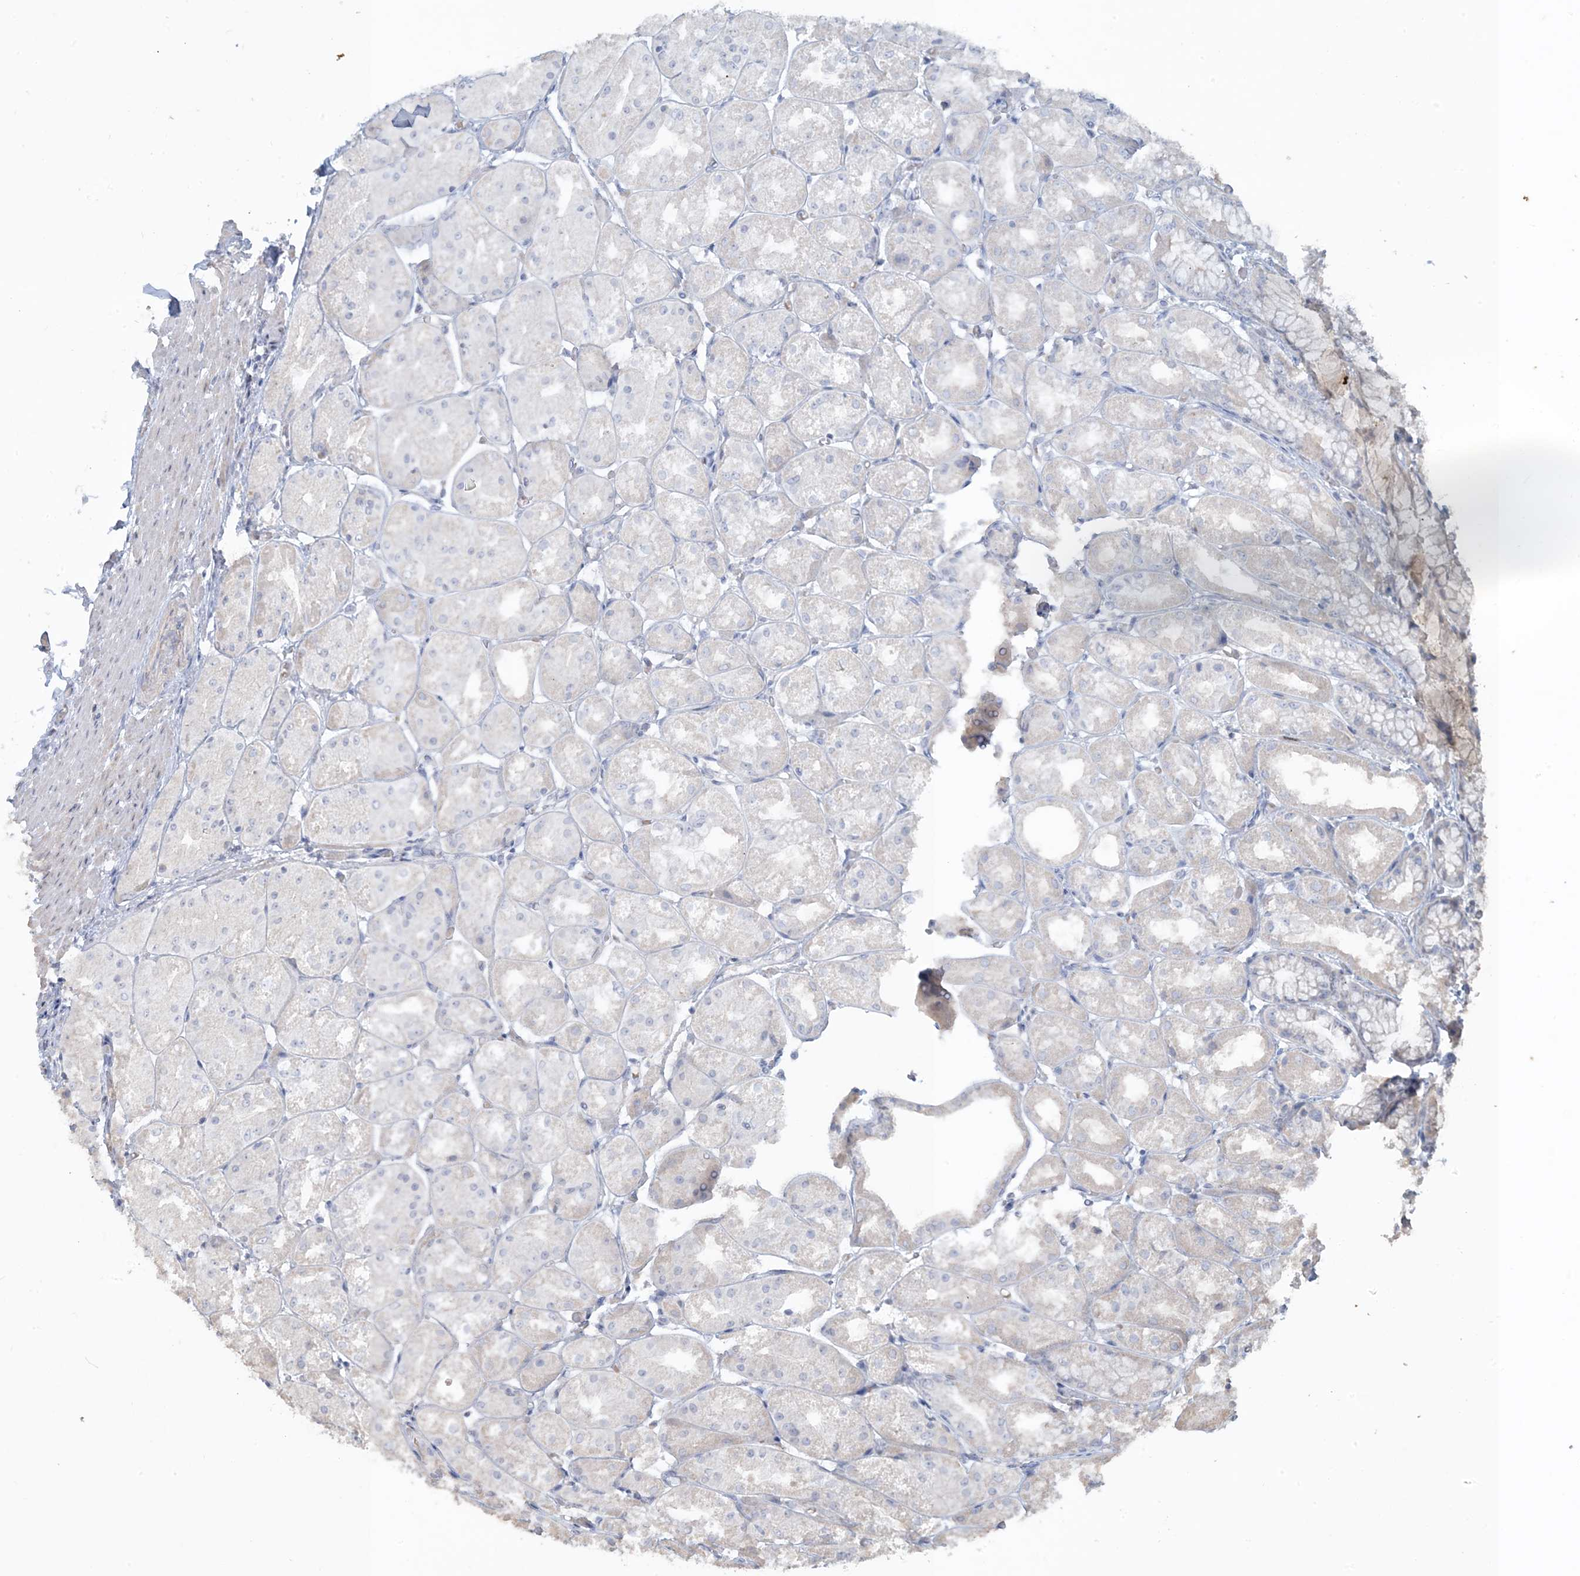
{"staining": {"intensity": "weak", "quantity": "<25%", "location": "cytoplasmic/membranous"}, "tissue": "stomach", "cell_type": "Glandular cells", "image_type": "normal", "snomed": [{"axis": "morphology", "description": "Normal tissue, NOS"}, {"axis": "topography", "description": "Stomach, upper"}], "caption": "IHC micrograph of benign stomach: human stomach stained with DAB shows no significant protein positivity in glandular cells.", "gene": "NPHS2", "patient": {"sex": "male", "age": 72}}